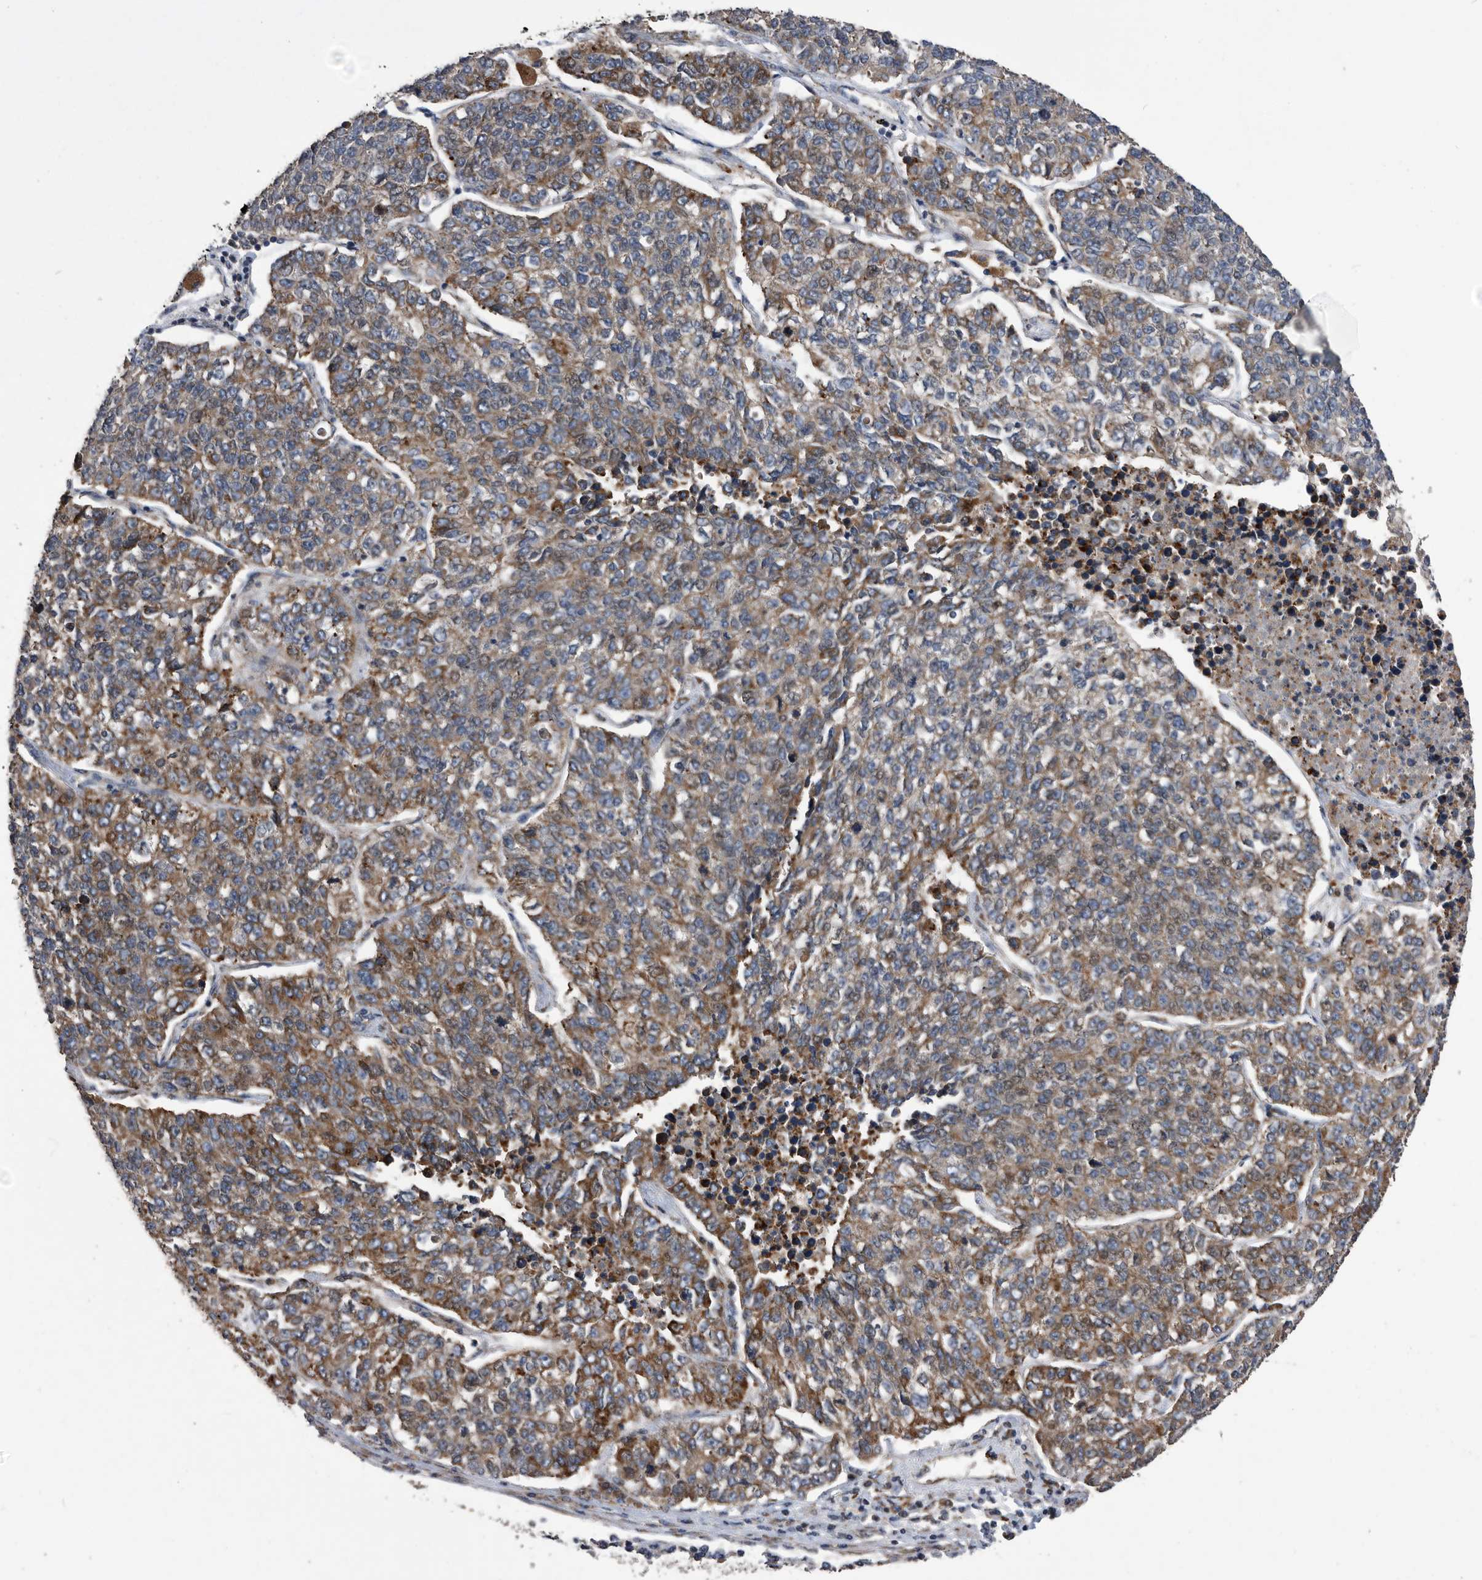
{"staining": {"intensity": "moderate", "quantity": ">75%", "location": "cytoplasmic/membranous"}, "tissue": "lung cancer", "cell_type": "Tumor cells", "image_type": "cancer", "snomed": [{"axis": "morphology", "description": "Adenocarcinoma, NOS"}, {"axis": "topography", "description": "Lung"}], "caption": "Approximately >75% of tumor cells in lung cancer (adenocarcinoma) reveal moderate cytoplasmic/membranous protein staining as visualized by brown immunohistochemical staining.", "gene": "SERINC2", "patient": {"sex": "male", "age": 49}}